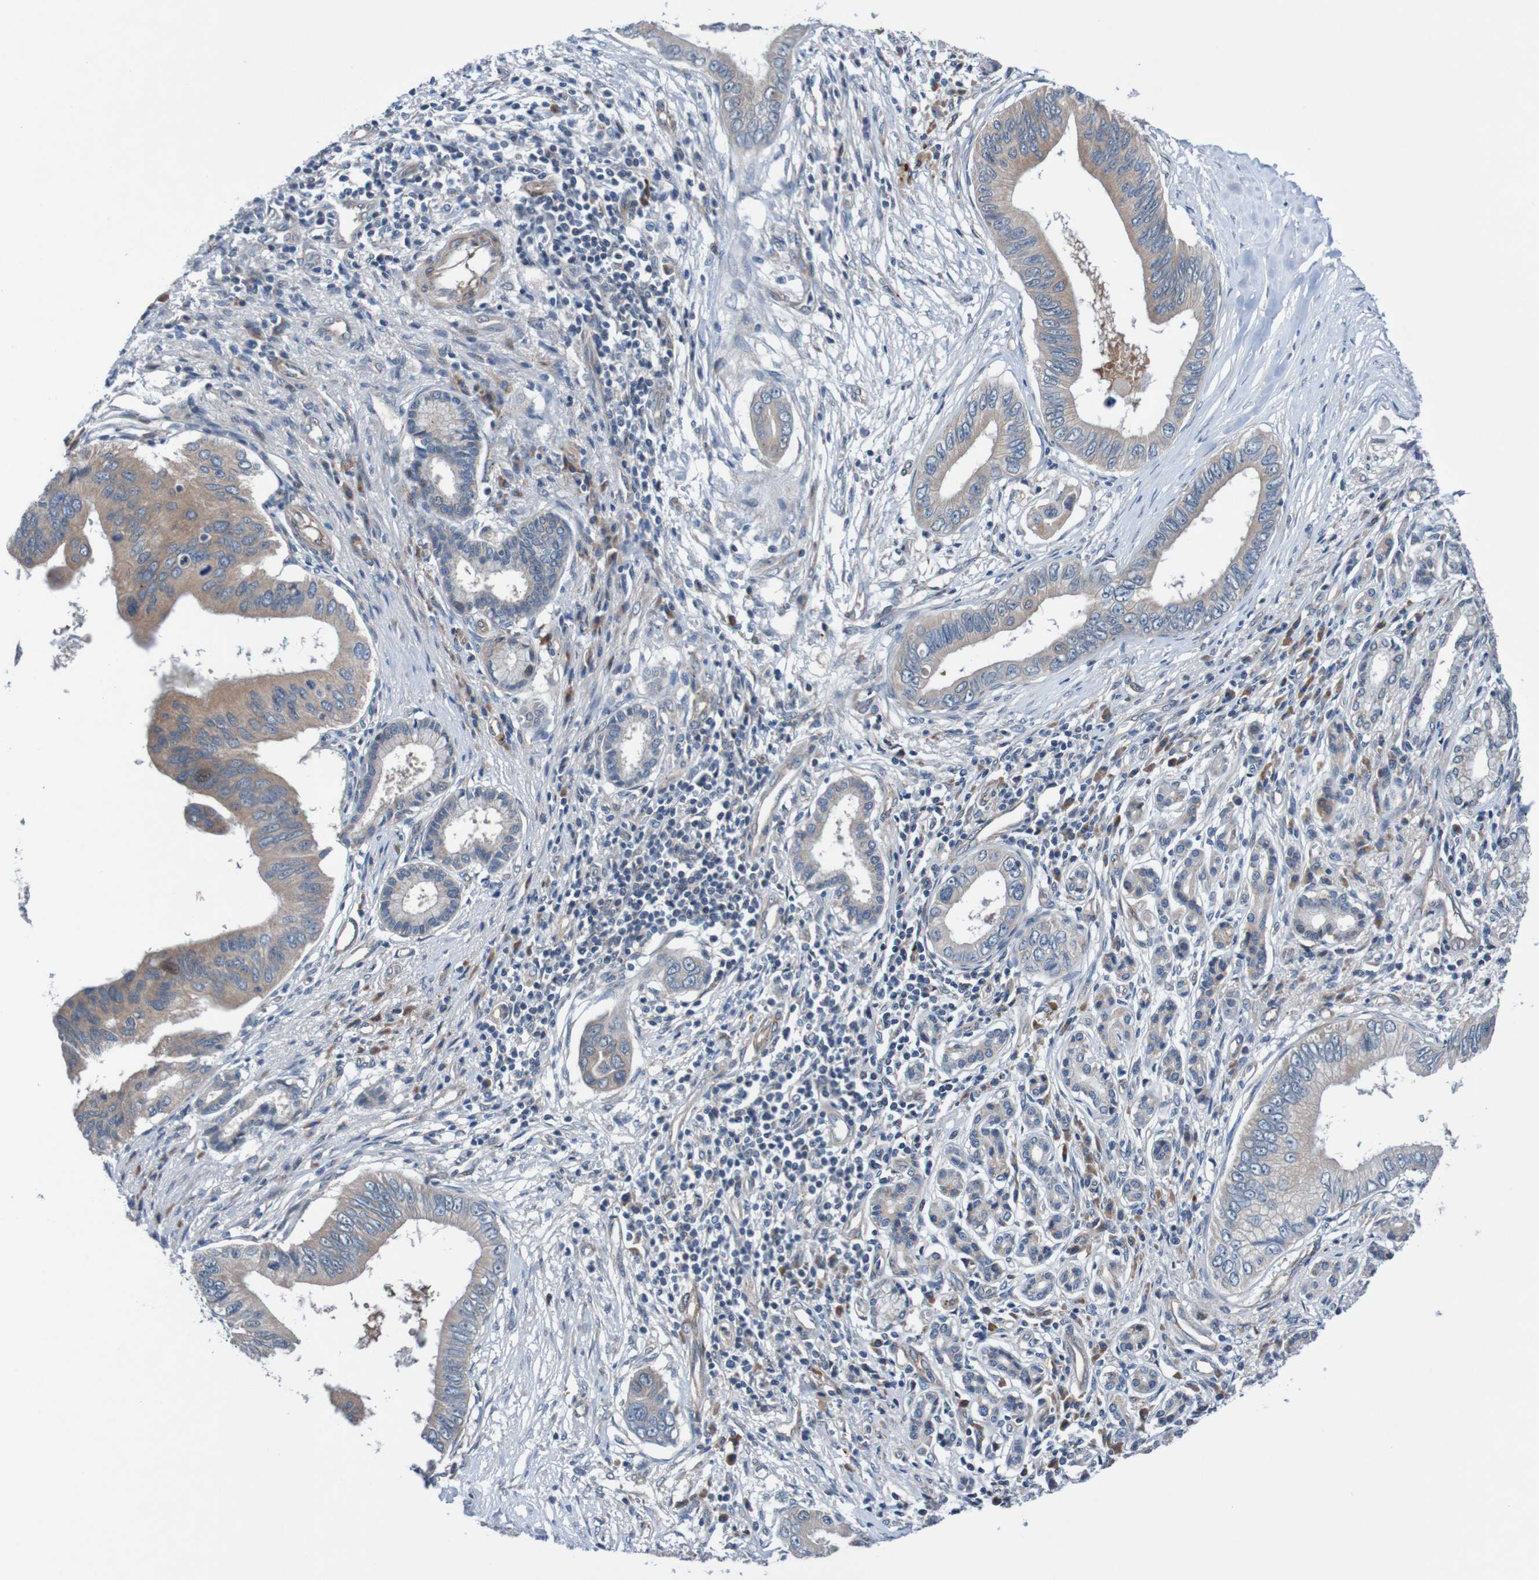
{"staining": {"intensity": "moderate", "quantity": ">75%", "location": "cytoplasmic/membranous"}, "tissue": "pancreatic cancer", "cell_type": "Tumor cells", "image_type": "cancer", "snomed": [{"axis": "morphology", "description": "Adenocarcinoma, NOS"}, {"axis": "topography", "description": "Pancreas"}], "caption": "Immunohistochemistry (IHC) photomicrograph of adenocarcinoma (pancreatic) stained for a protein (brown), which reveals medium levels of moderate cytoplasmic/membranous positivity in approximately >75% of tumor cells.", "gene": "CPED1", "patient": {"sex": "male", "age": 77}}